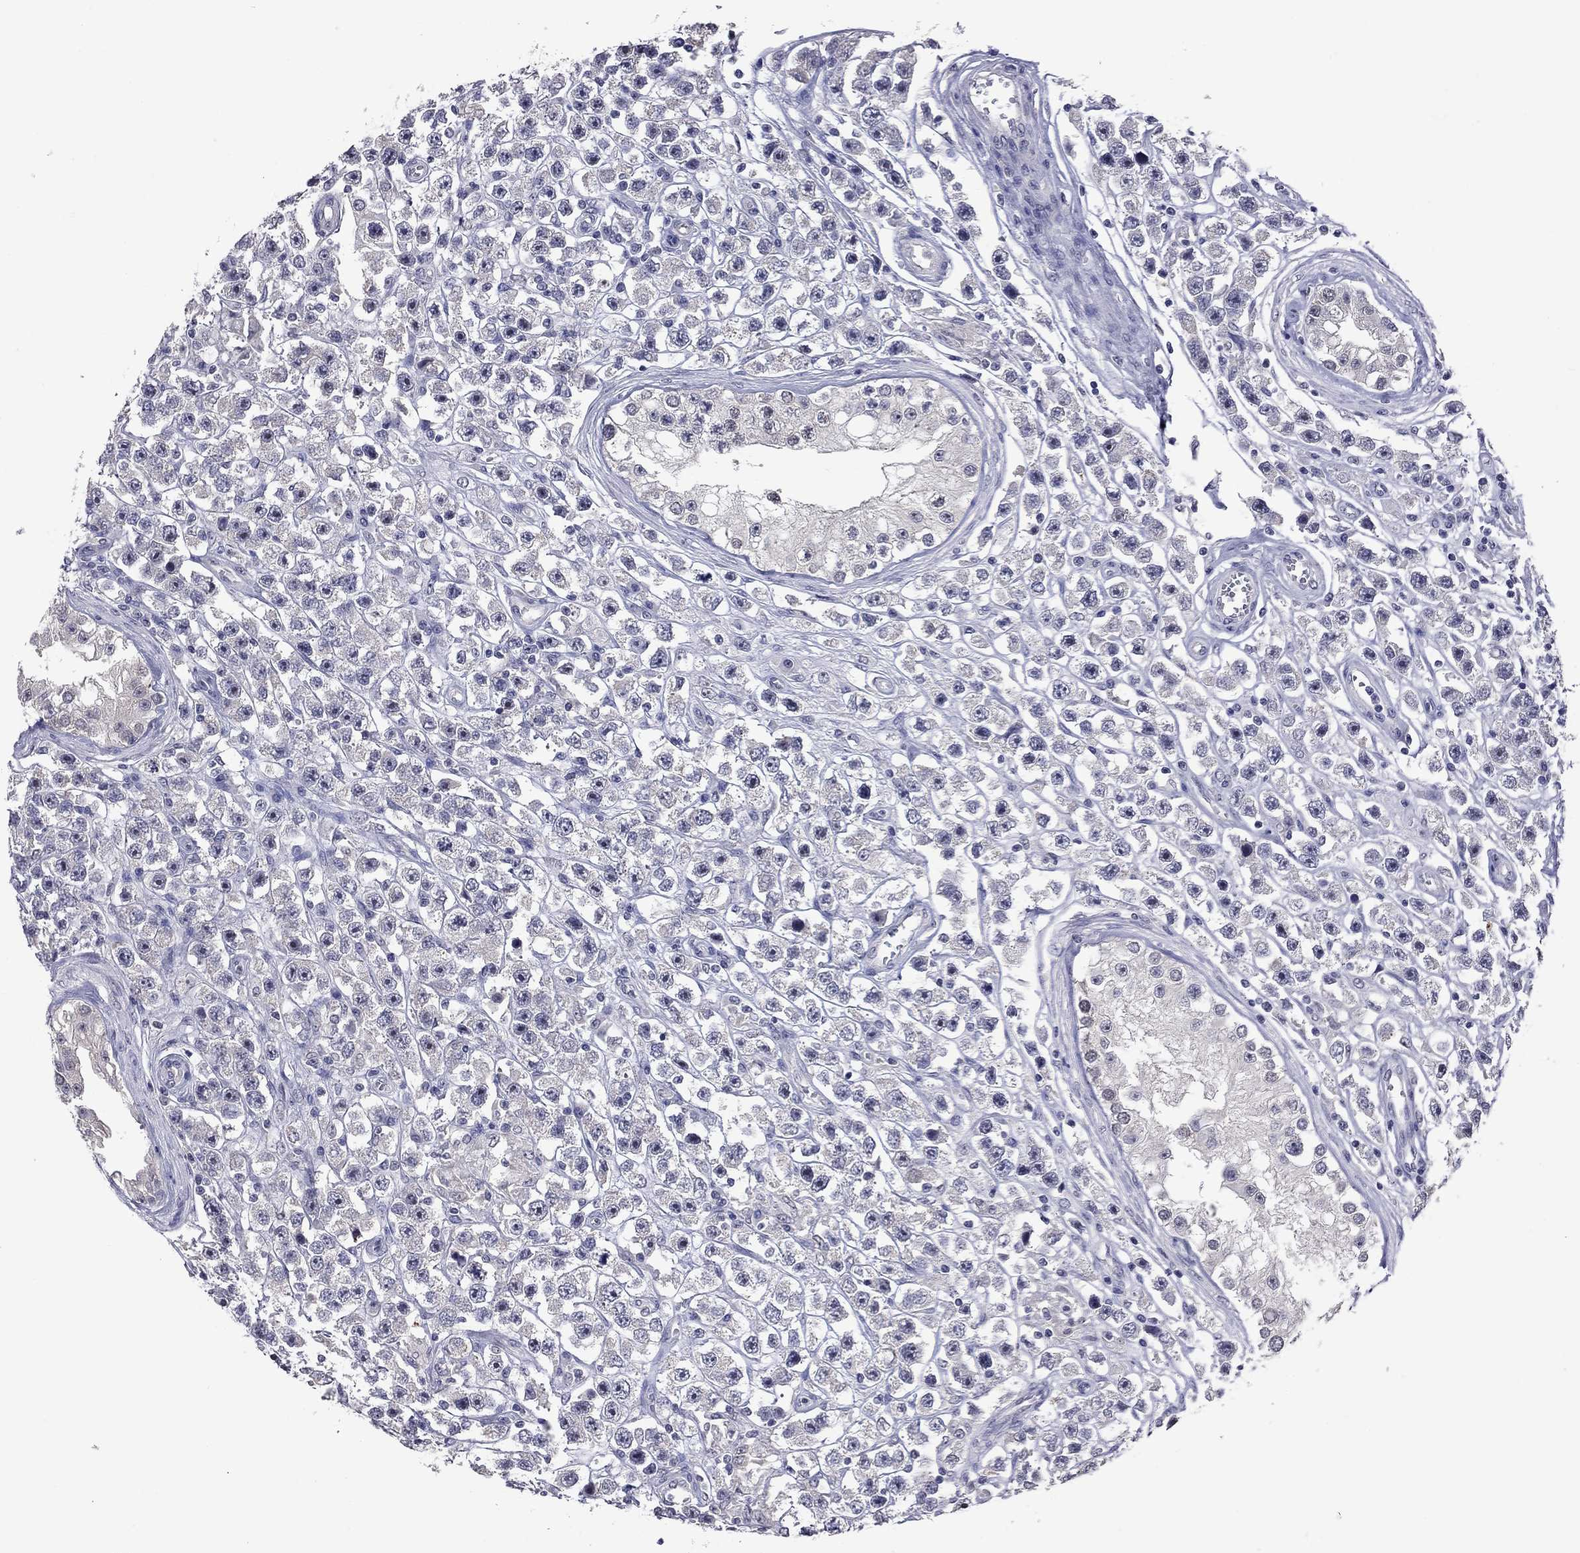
{"staining": {"intensity": "negative", "quantity": "none", "location": "none"}, "tissue": "testis cancer", "cell_type": "Tumor cells", "image_type": "cancer", "snomed": [{"axis": "morphology", "description": "Seminoma, NOS"}, {"axis": "topography", "description": "Testis"}], "caption": "Protein analysis of testis cancer (seminoma) exhibits no significant staining in tumor cells.", "gene": "SHOC2", "patient": {"sex": "male", "age": 45}}